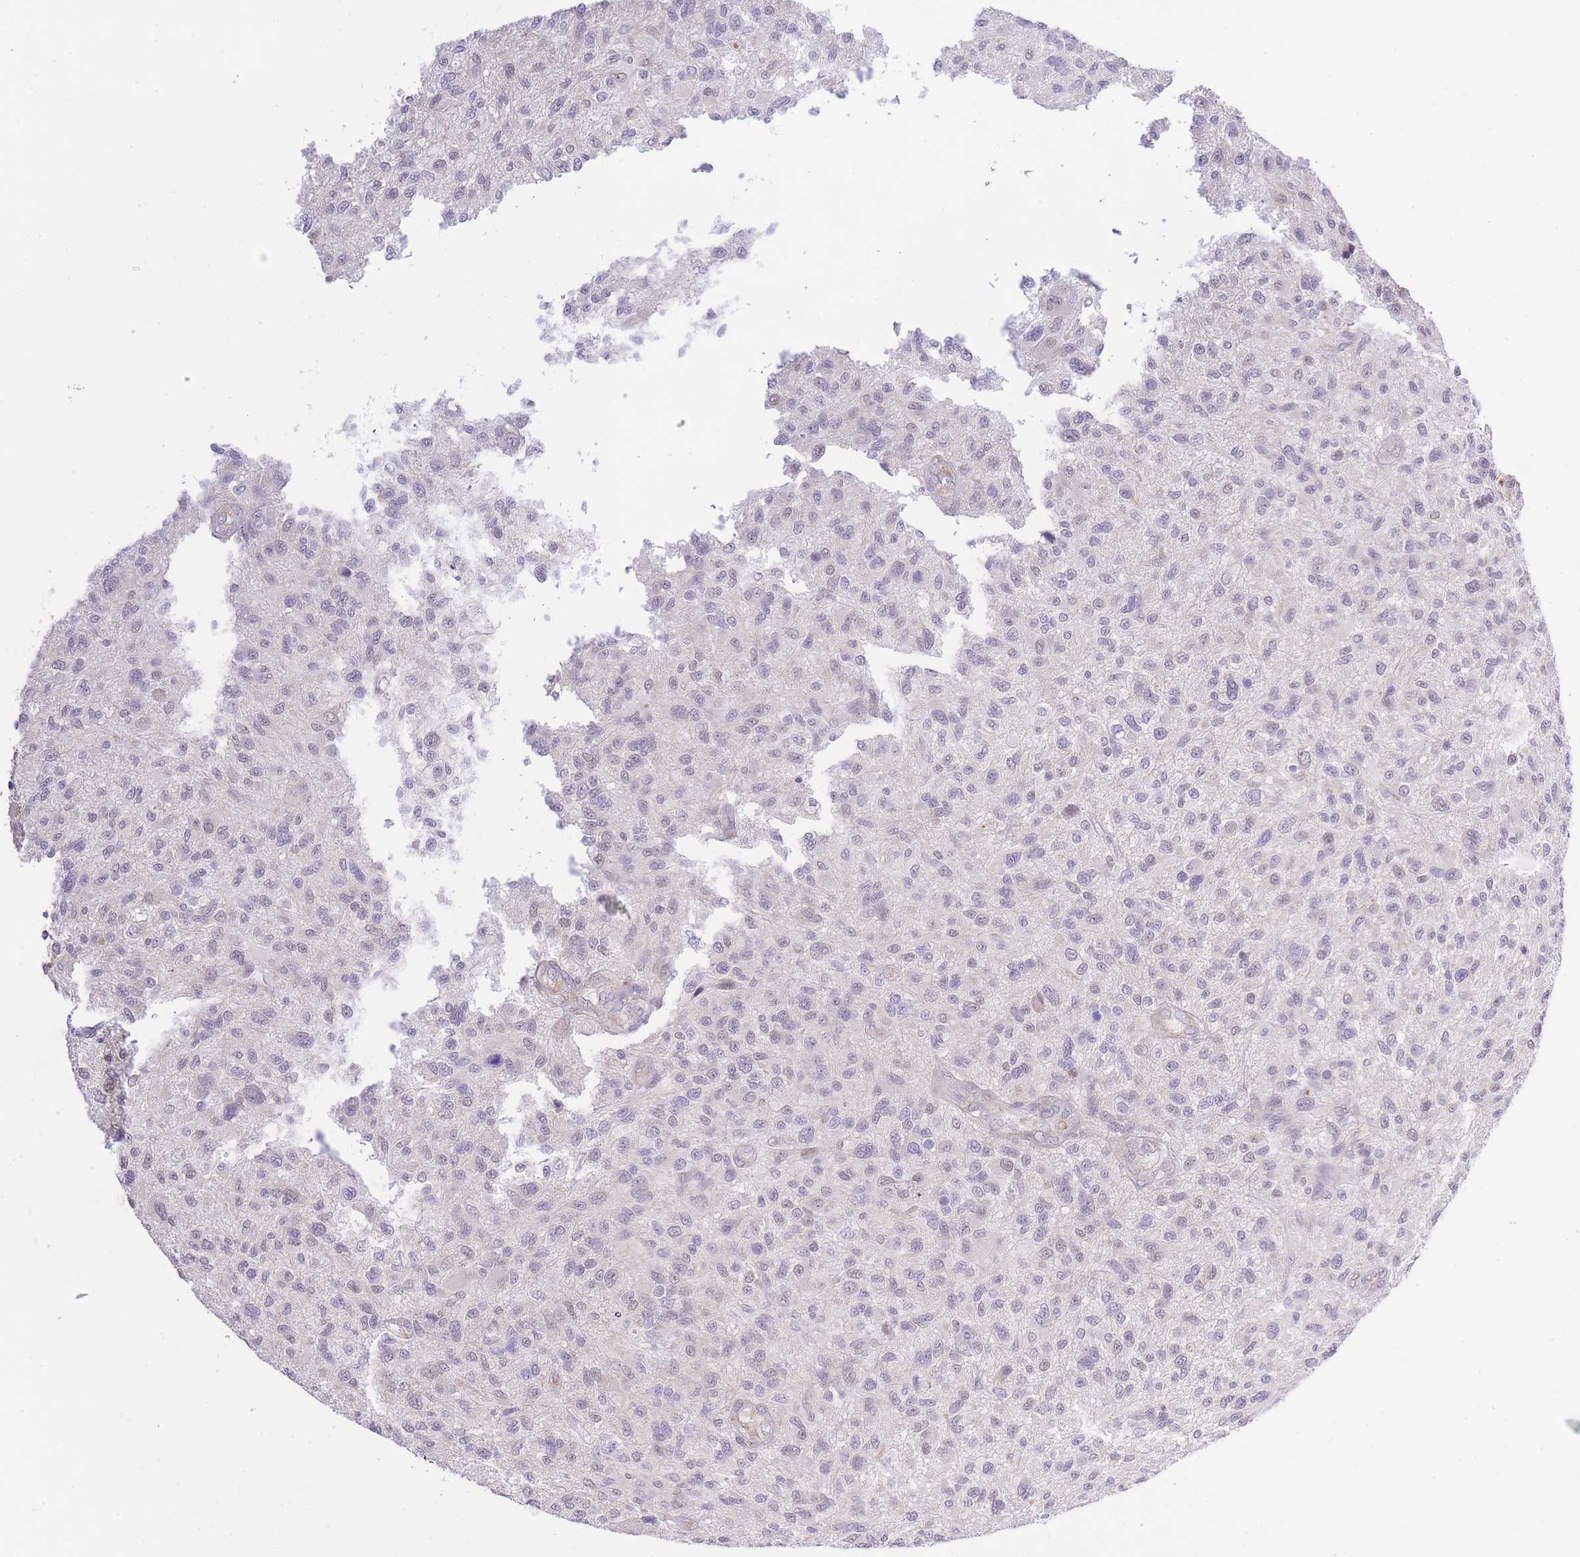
{"staining": {"intensity": "negative", "quantity": "none", "location": "none"}, "tissue": "glioma", "cell_type": "Tumor cells", "image_type": "cancer", "snomed": [{"axis": "morphology", "description": "Glioma, malignant, High grade"}, {"axis": "topography", "description": "Brain"}], "caption": "A micrograph of malignant glioma (high-grade) stained for a protein exhibits no brown staining in tumor cells.", "gene": "MEIOSIN", "patient": {"sex": "male", "age": 47}}